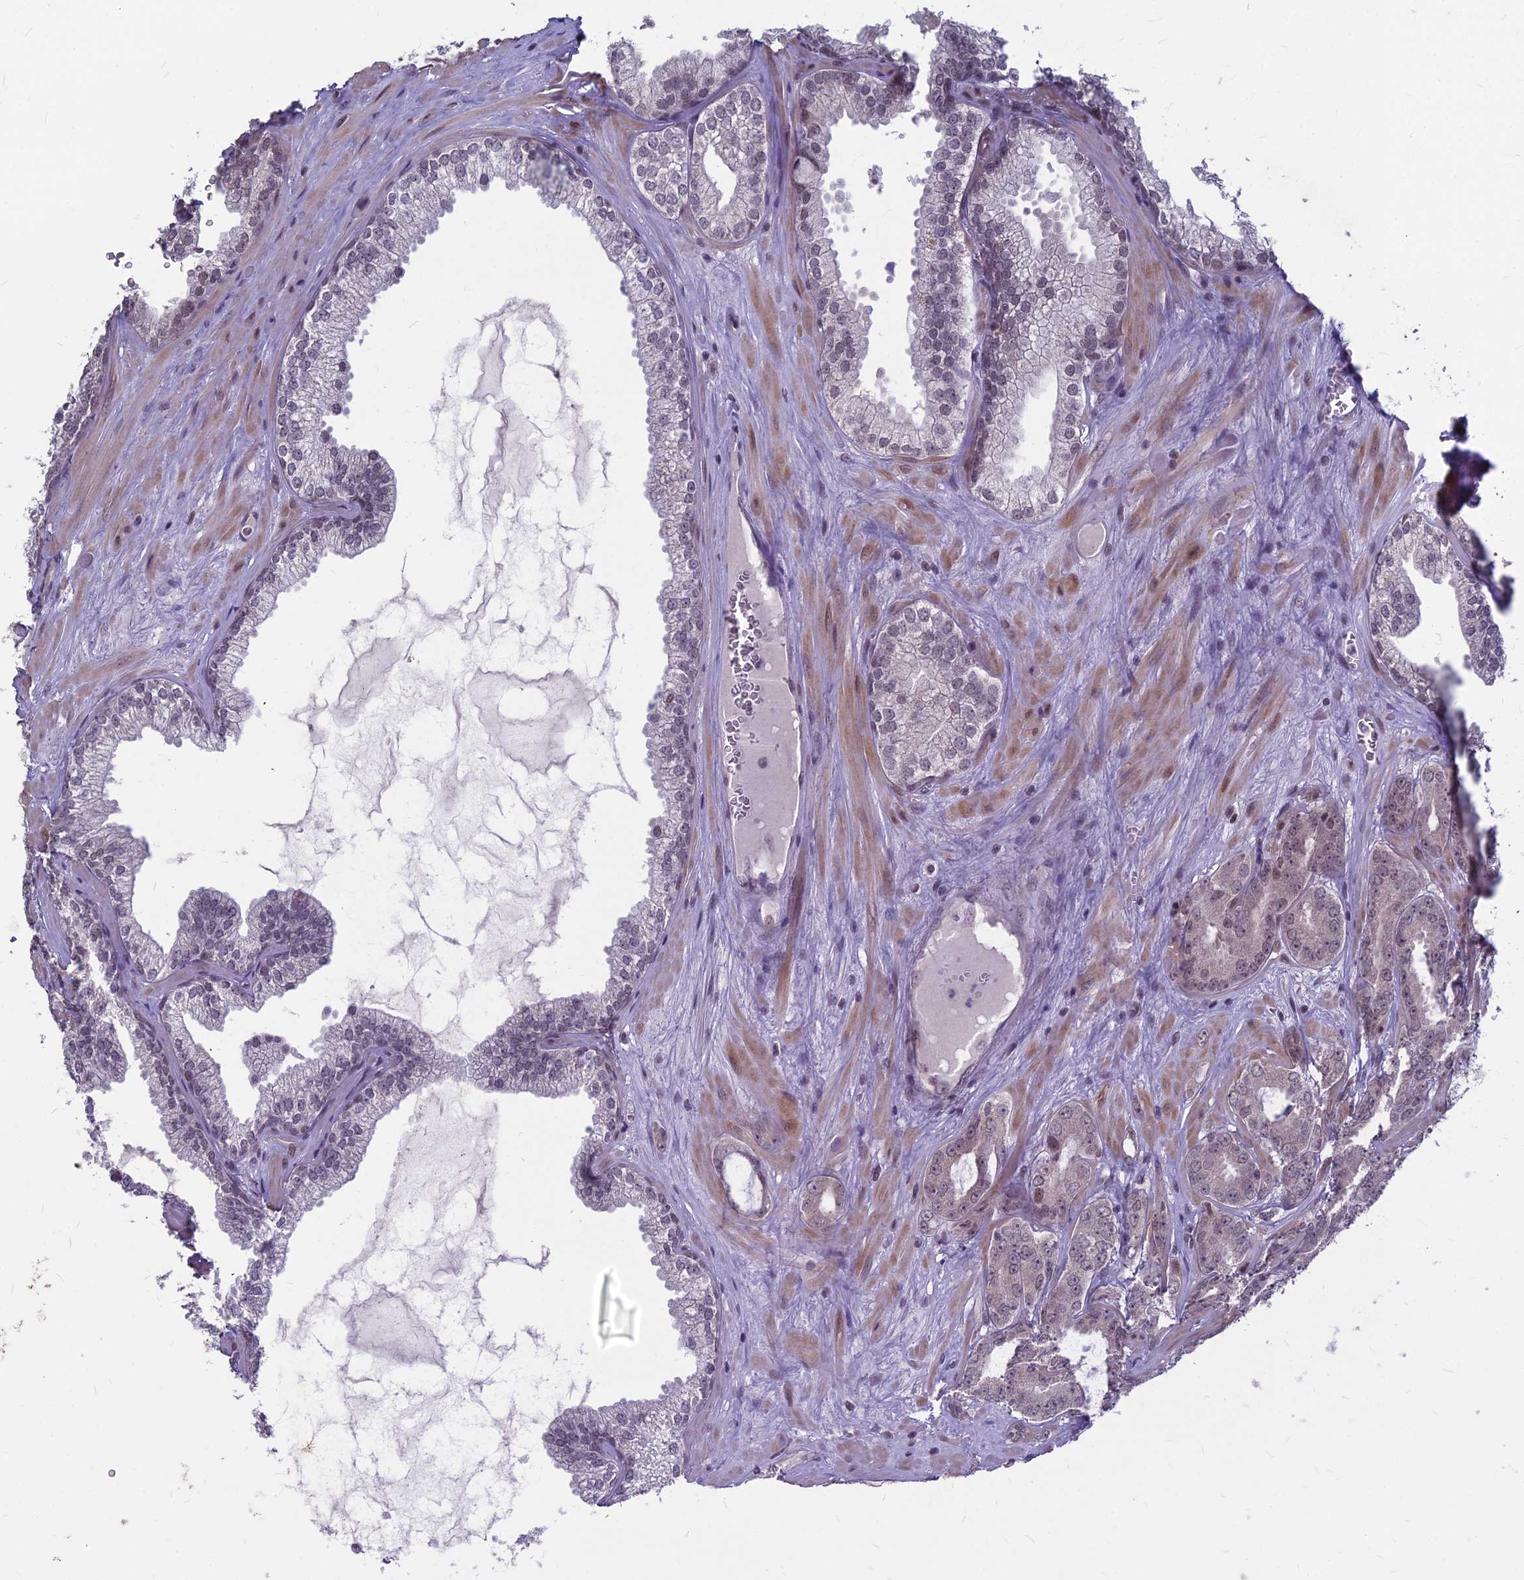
{"staining": {"intensity": "weak", "quantity": "<25%", "location": "nuclear"}, "tissue": "prostate cancer", "cell_type": "Tumor cells", "image_type": "cancer", "snomed": [{"axis": "morphology", "description": "Adenocarcinoma, Low grade"}, {"axis": "topography", "description": "Prostate"}], "caption": "Tumor cells show no significant staining in prostate cancer (low-grade adenocarcinoma).", "gene": "KAT7", "patient": {"sex": "male", "age": 60}}